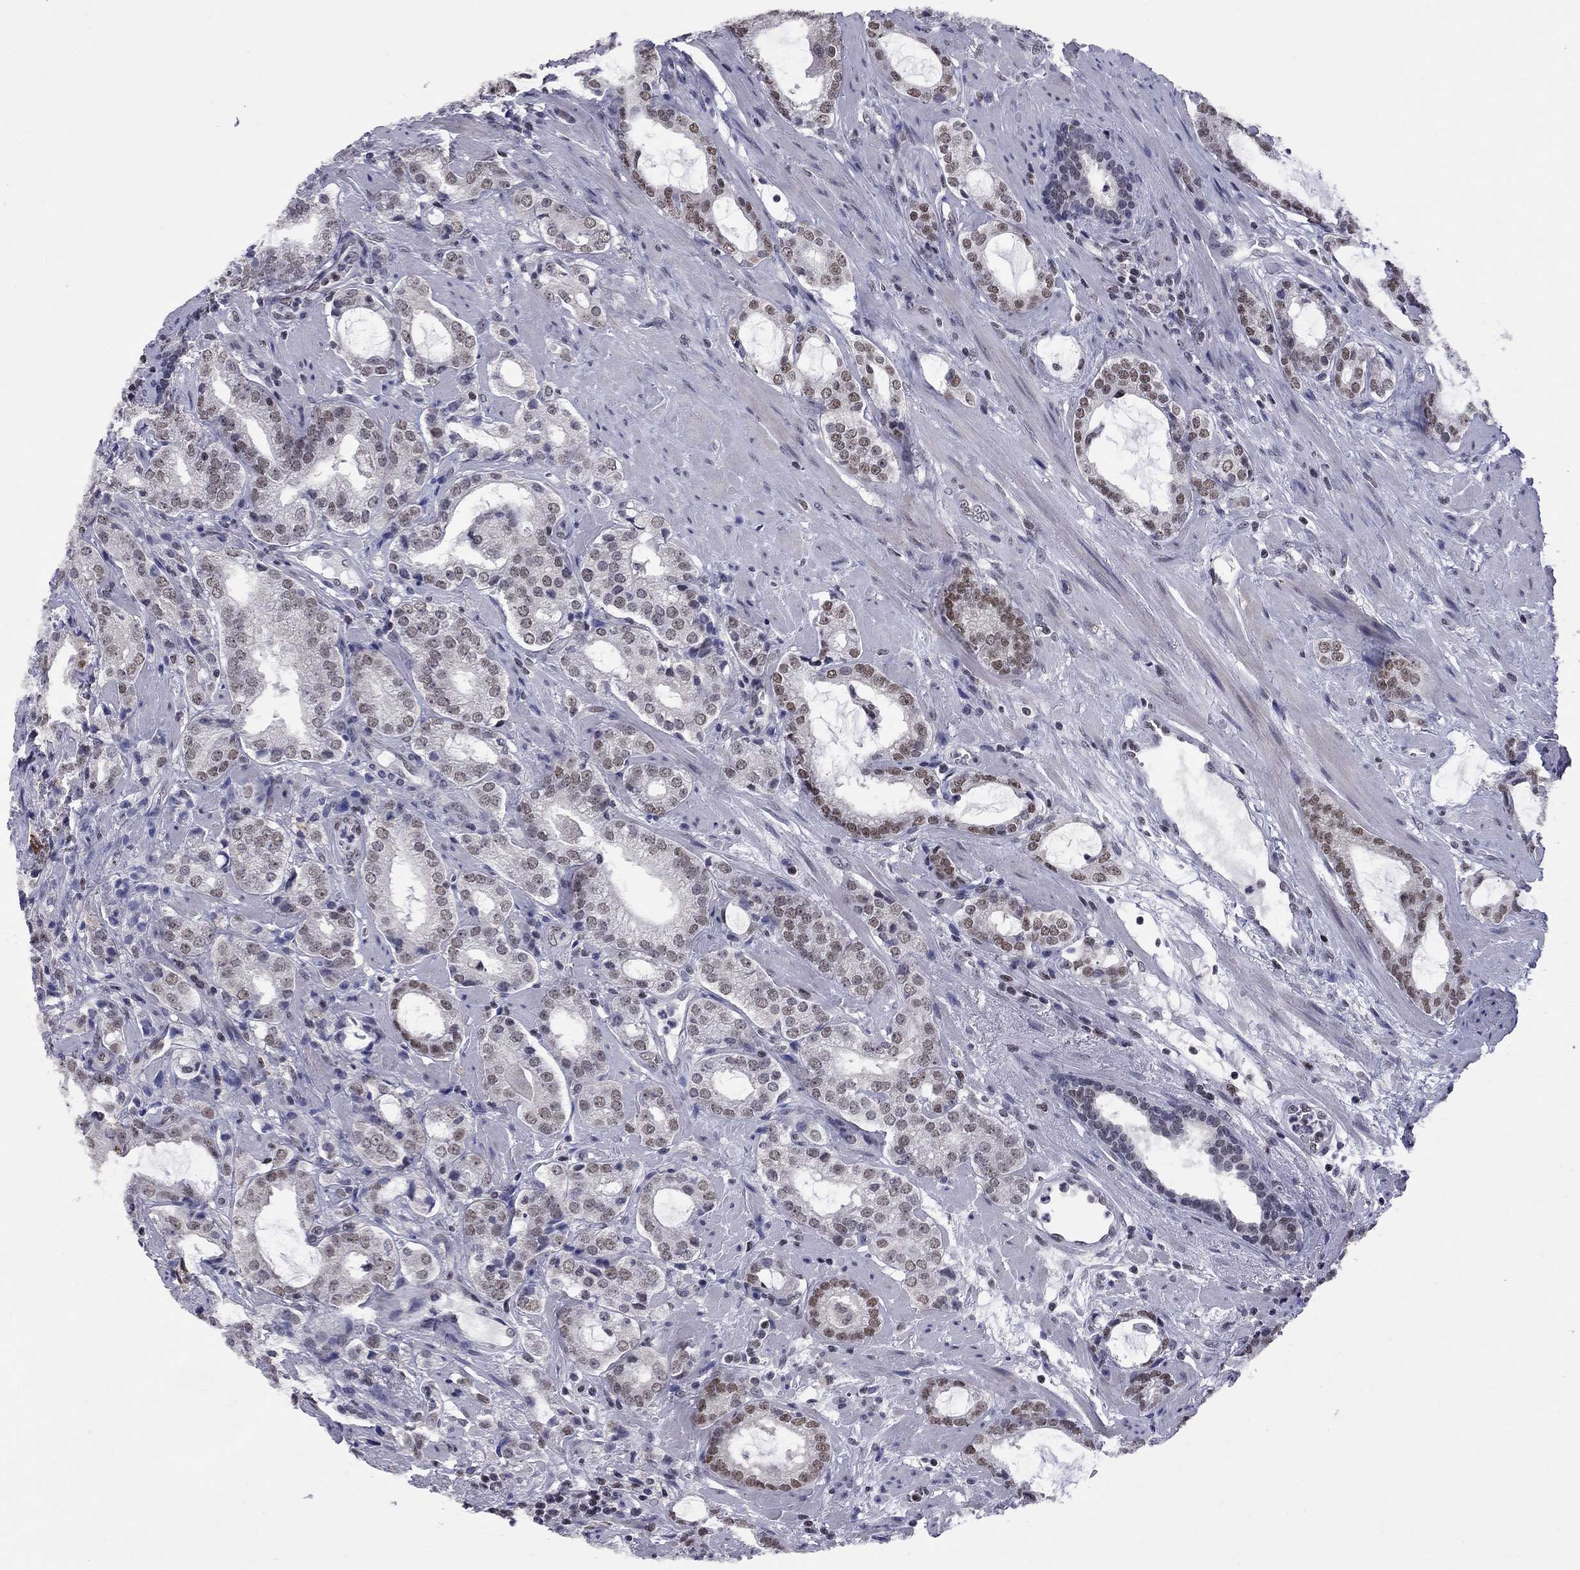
{"staining": {"intensity": "moderate", "quantity": "<25%", "location": "nuclear"}, "tissue": "prostate cancer", "cell_type": "Tumor cells", "image_type": "cancer", "snomed": [{"axis": "morphology", "description": "Adenocarcinoma, NOS"}, {"axis": "topography", "description": "Prostate"}], "caption": "This histopathology image exhibits IHC staining of prostate cancer (adenocarcinoma), with low moderate nuclear staining in about <25% of tumor cells.", "gene": "TAF9", "patient": {"sex": "male", "age": 66}}